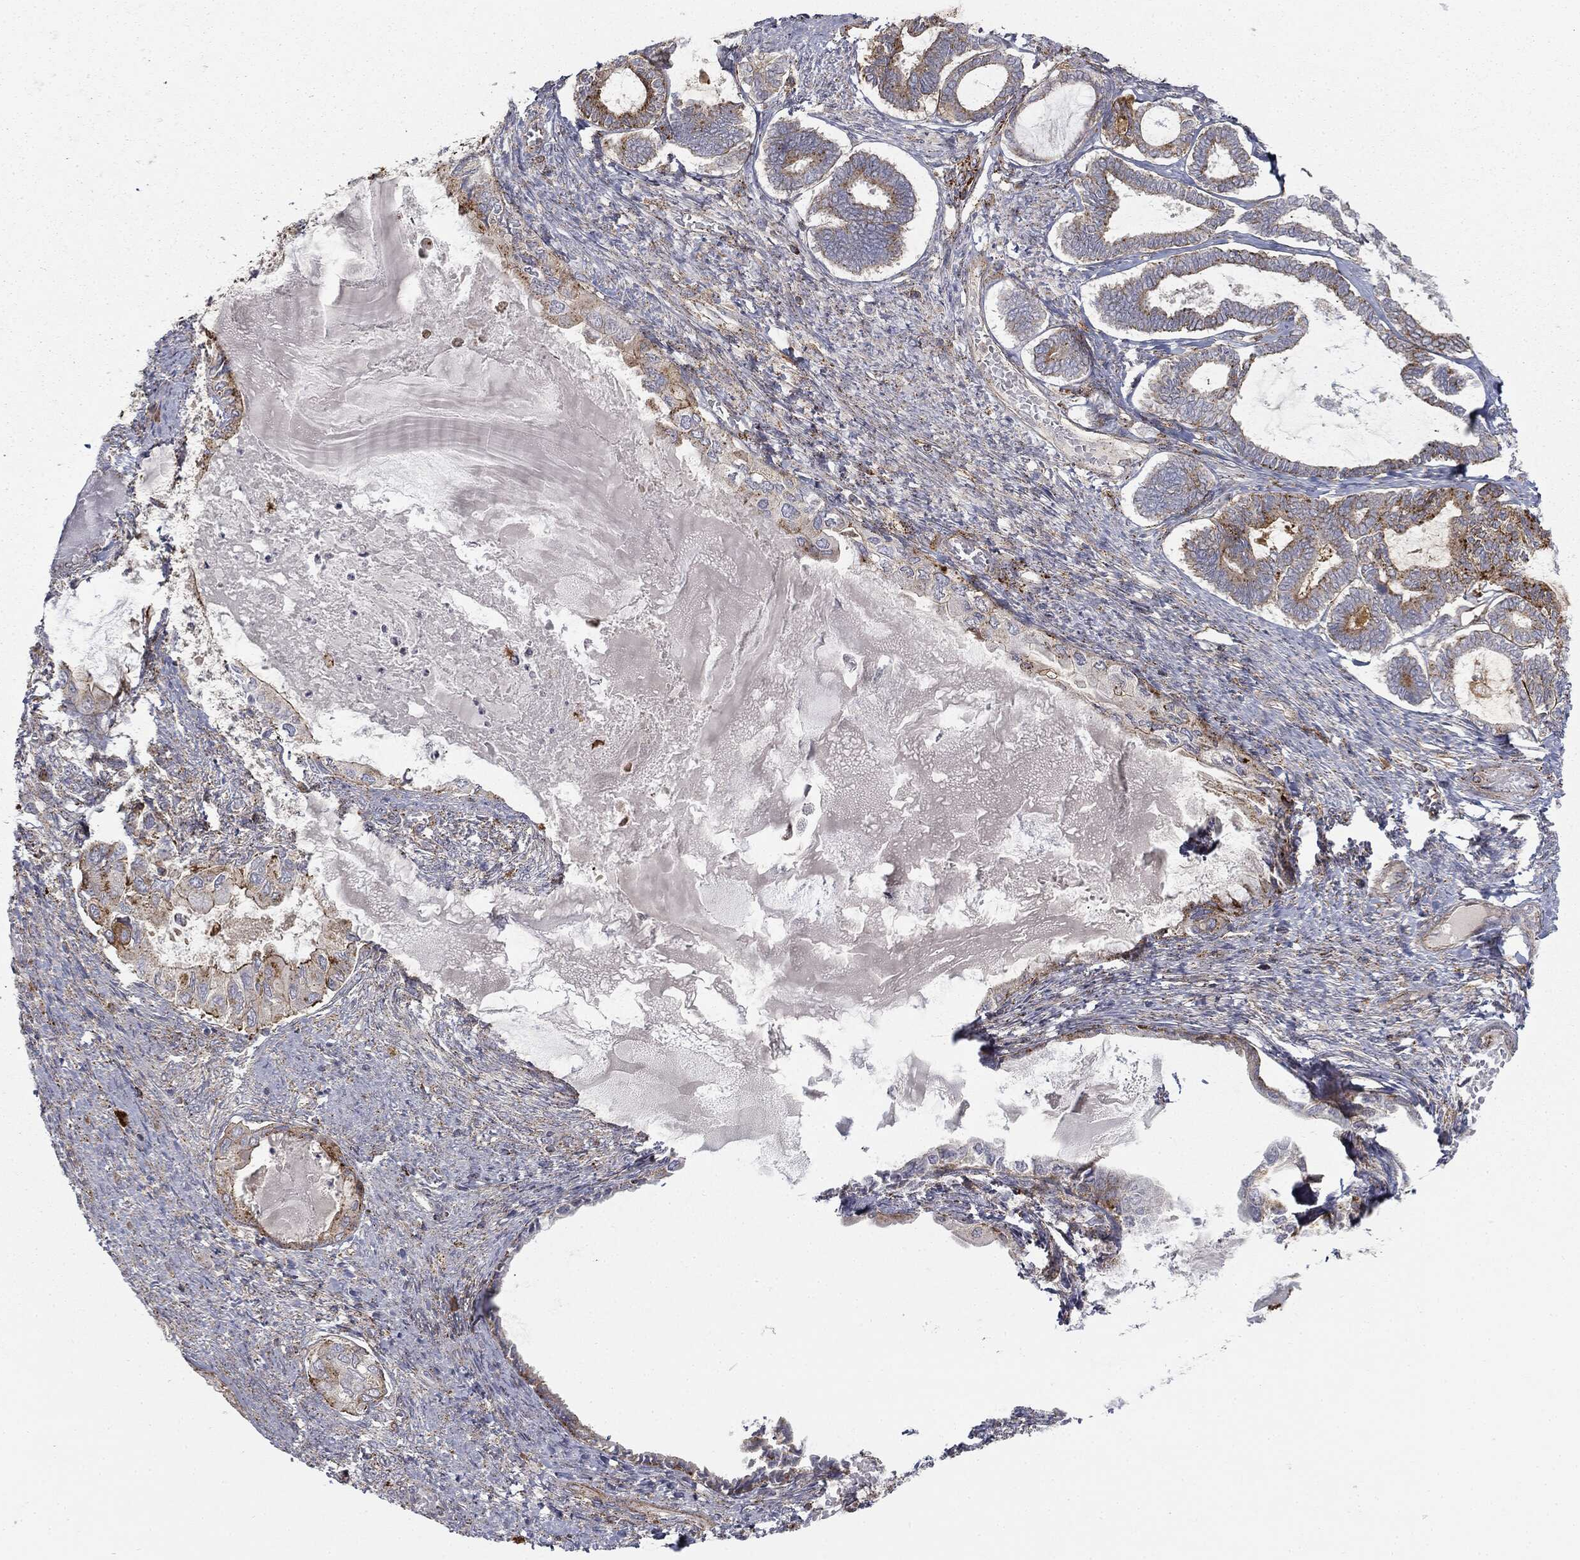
{"staining": {"intensity": "strong", "quantity": "<25%", "location": "cytoplasmic/membranous"}, "tissue": "ovarian cancer", "cell_type": "Tumor cells", "image_type": "cancer", "snomed": [{"axis": "morphology", "description": "Carcinoma, endometroid"}, {"axis": "topography", "description": "Ovary"}], "caption": "Human ovarian endometroid carcinoma stained with a protein marker shows strong staining in tumor cells.", "gene": "CTSA", "patient": {"sex": "female", "age": 70}}